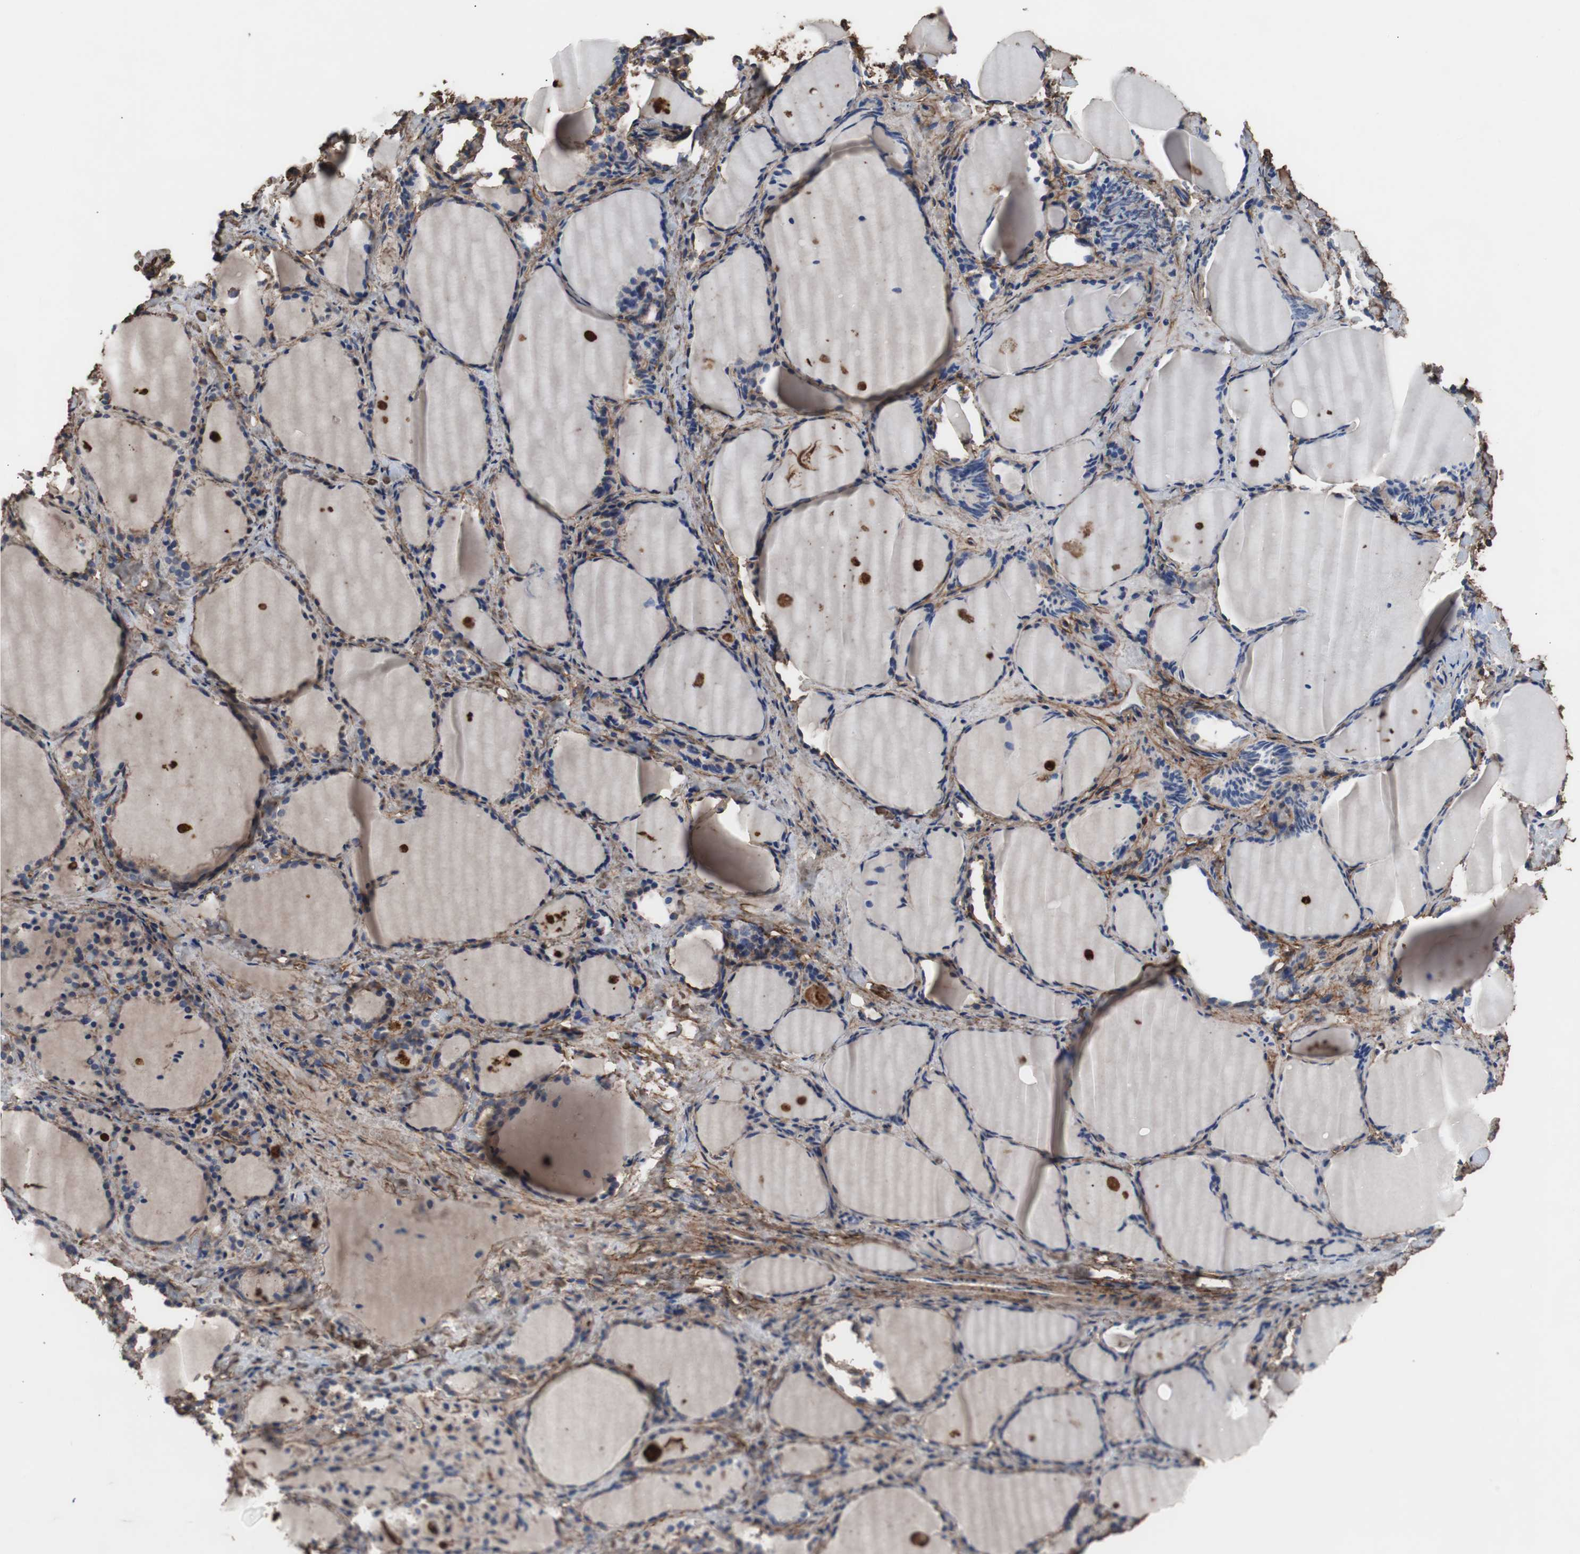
{"staining": {"intensity": "weak", "quantity": ">75%", "location": "cytoplasmic/membranous"}, "tissue": "thyroid gland", "cell_type": "Glandular cells", "image_type": "normal", "snomed": [{"axis": "morphology", "description": "Normal tissue, NOS"}, {"axis": "morphology", "description": "Papillary adenocarcinoma, NOS"}, {"axis": "topography", "description": "Thyroid gland"}], "caption": "IHC (DAB (3,3'-diaminobenzidine)) staining of unremarkable human thyroid gland shows weak cytoplasmic/membranous protein expression in about >75% of glandular cells.", "gene": "COL6A2", "patient": {"sex": "female", "age": 30}}